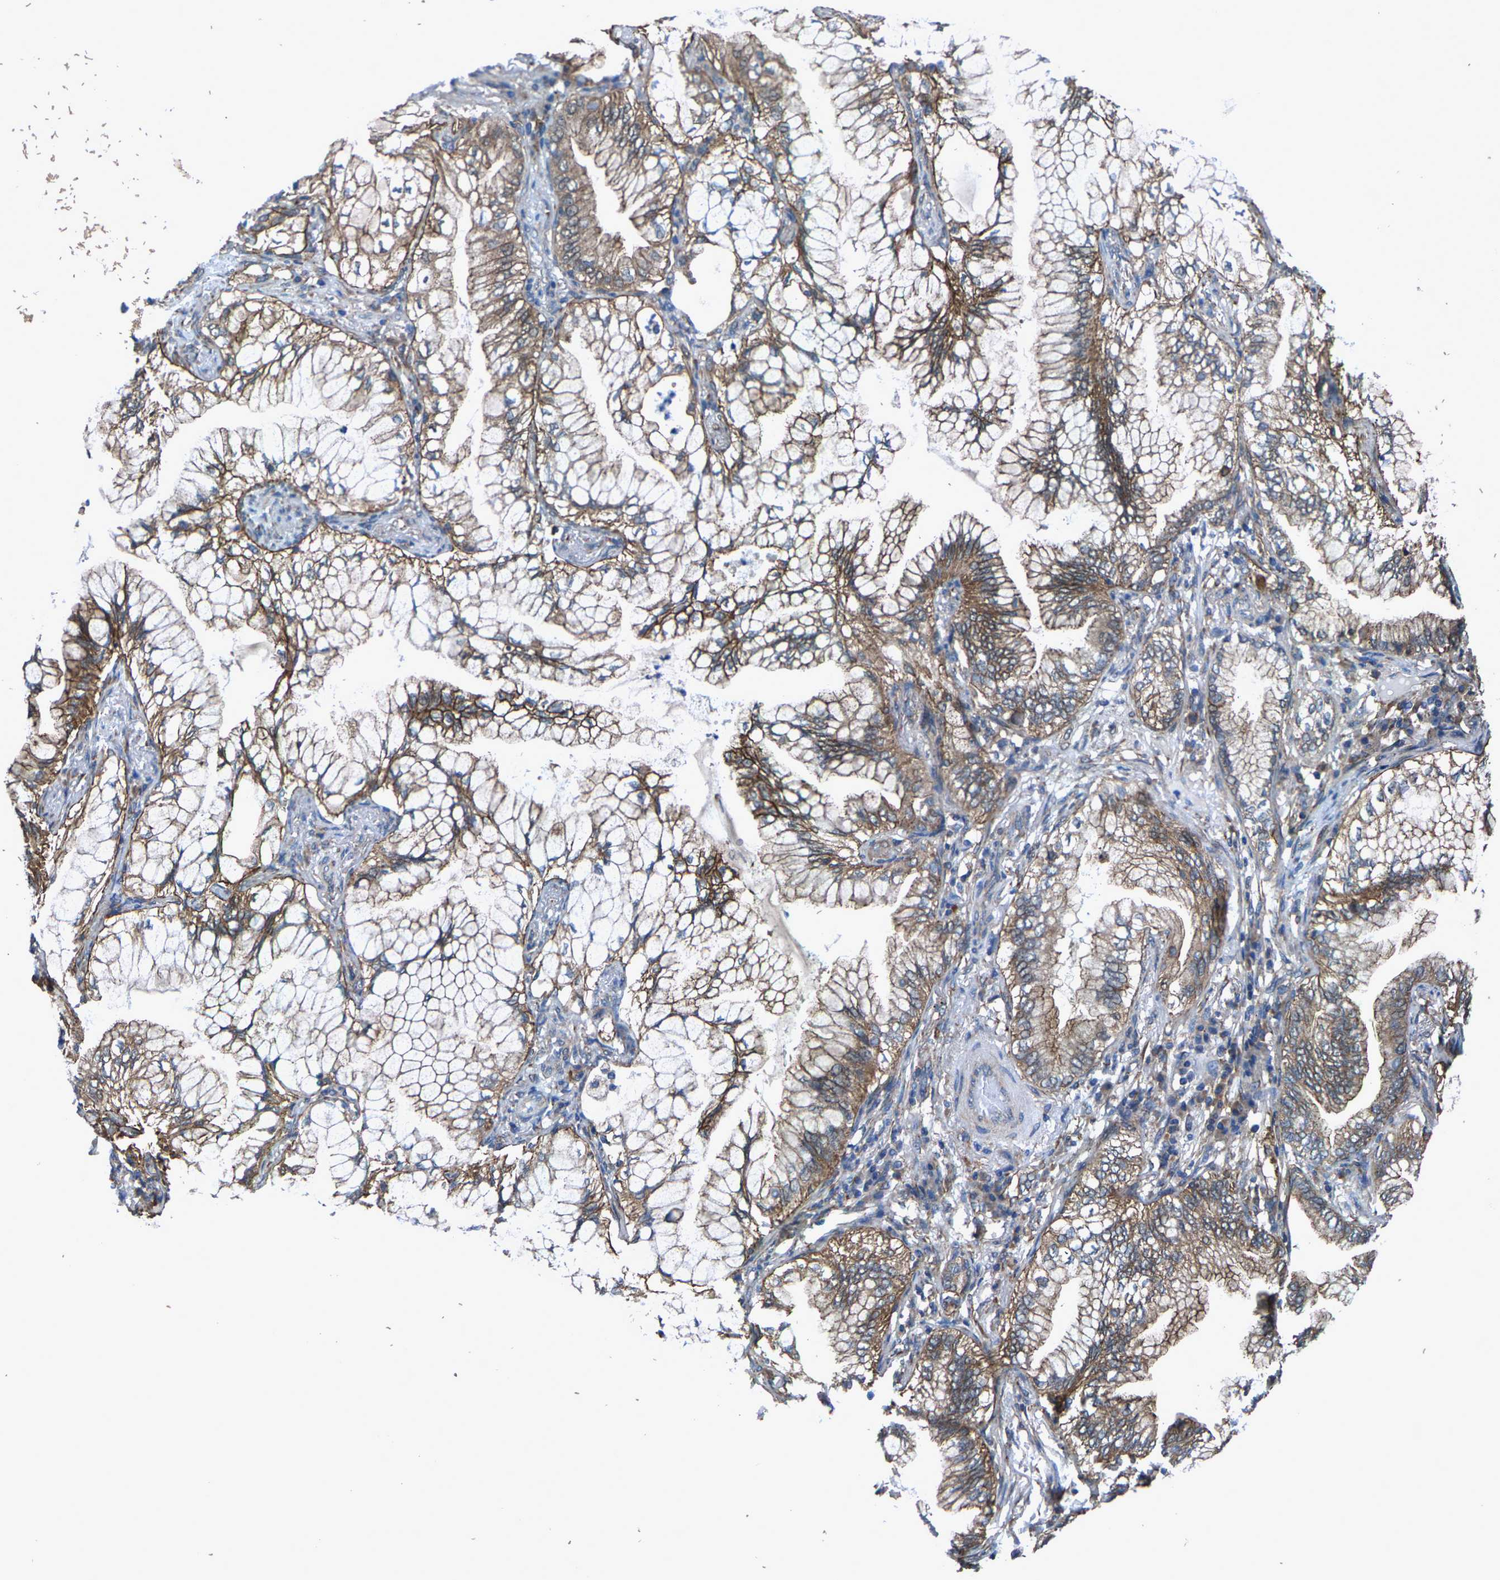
{"staining": {"intensity": "moderate", "quantity": ">75%", "location": "cytoplasmic/membranous"}, "tissue": "lung cancer", "cell_type": "Tumor cells", "image_type": "cancer", "snomed": [{"axis": "morphology", "description": "Adenocarcinoma, NOS"}, {"axis": "topography", "description": "Lung"}], "caption": "Lung cancer stained for a protein exhibits moderate cytoplasmic/membranous positivity in tumor cells.", "gene": "PDP1", "patient": {"sex": "female", "age": 70}}